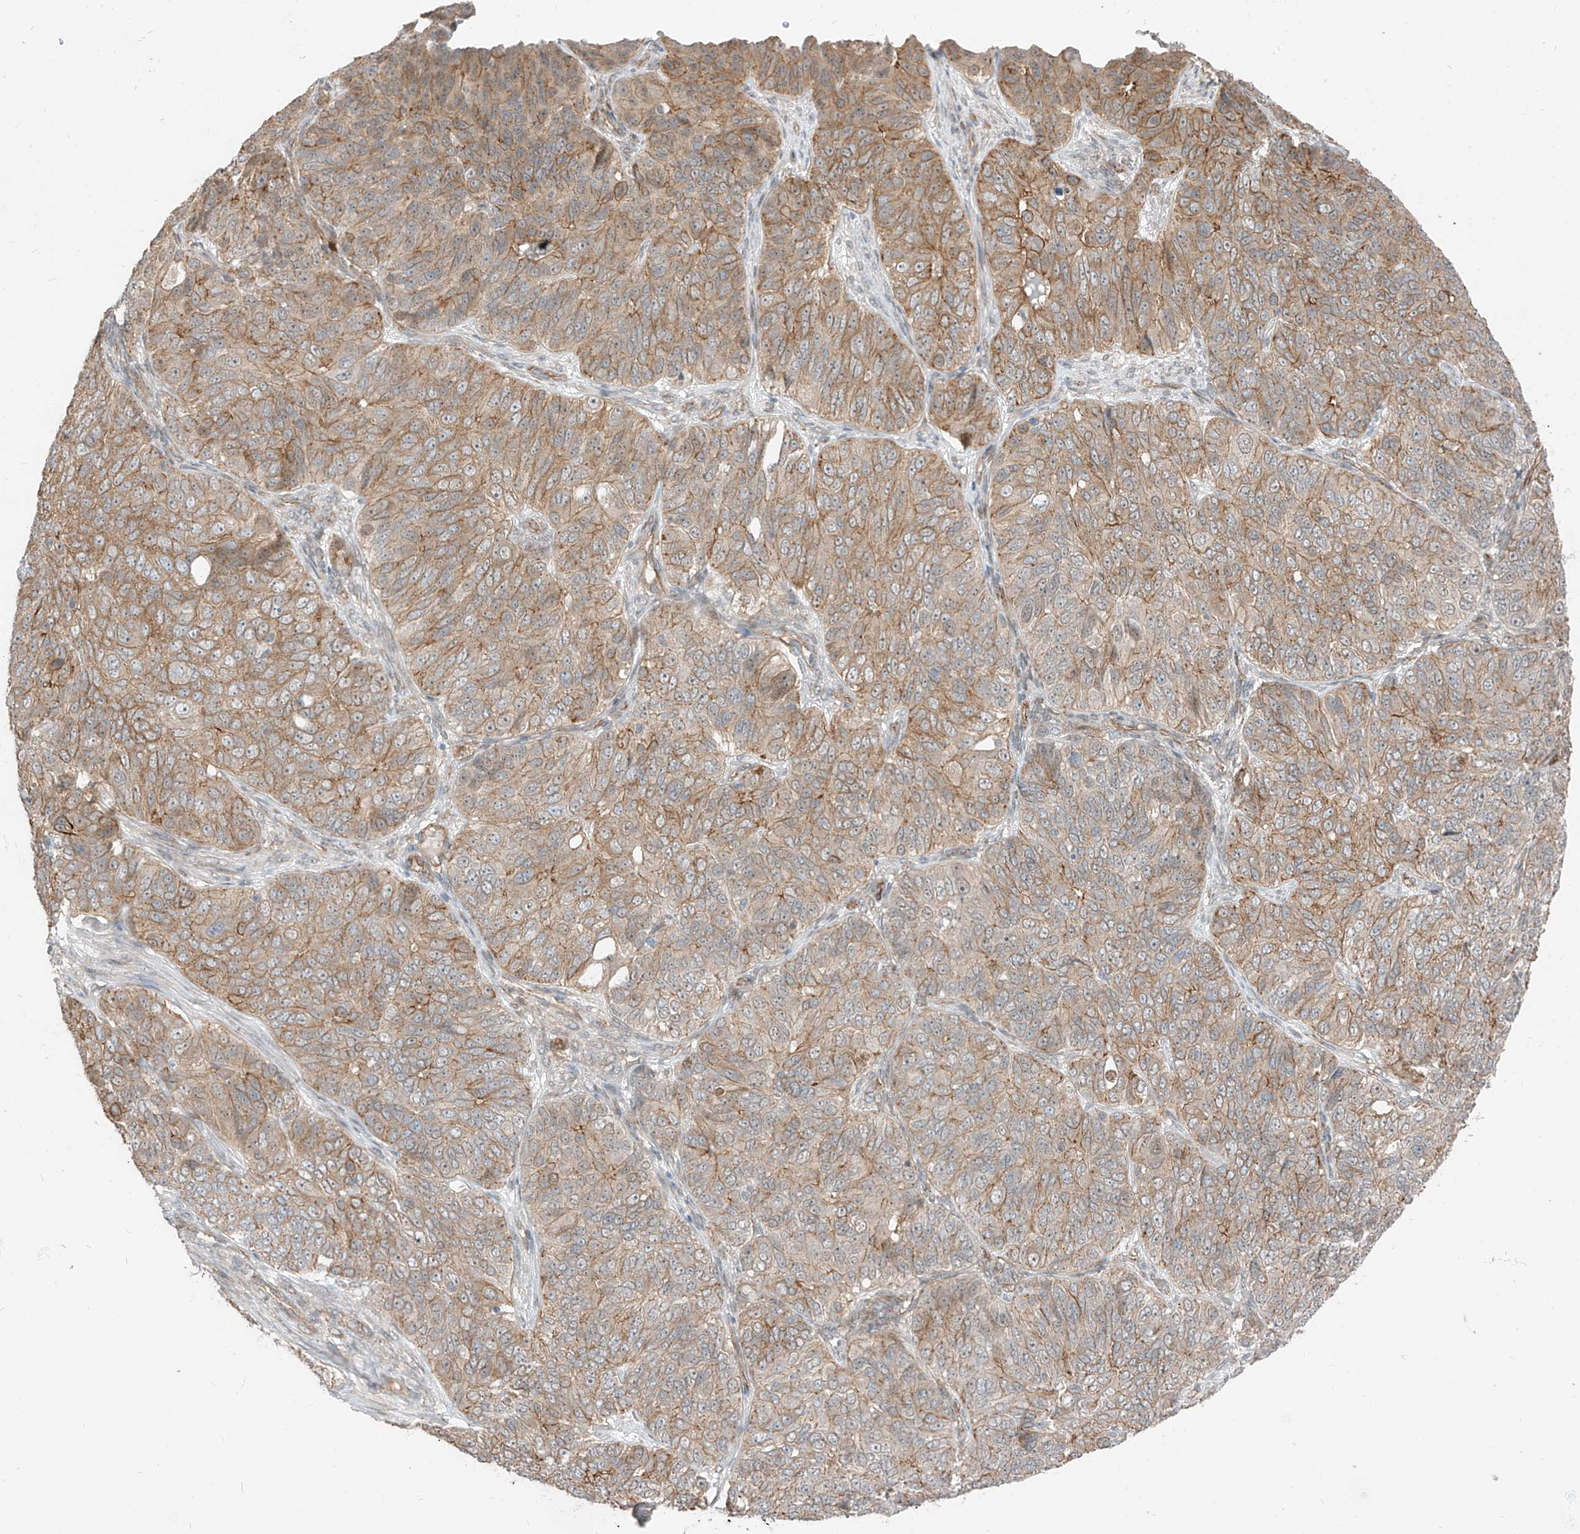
{"staining": {"intensity": "moderate", "quantity": ">75%", "location": "cytoplasmic/membranous"}, "tissue": "ovarian cancer", "cell_type": "Tumor cells", "image_type": "cancer", "snomed": [{"axis": "morphology", "description": "Carcinoma, endometroid"}, {"axis": "topography", "description": "Ovary"}], "caption": "The micrograph exhibits immunohistochemical staining of endometroid carcinoma (ovarian). There is moderate cytoplasmic/membranous staining is appreciated in approximately >75% of tumor cells.", "gene": "EPHX4", "patient": {"sex": "female", "age": 51}}